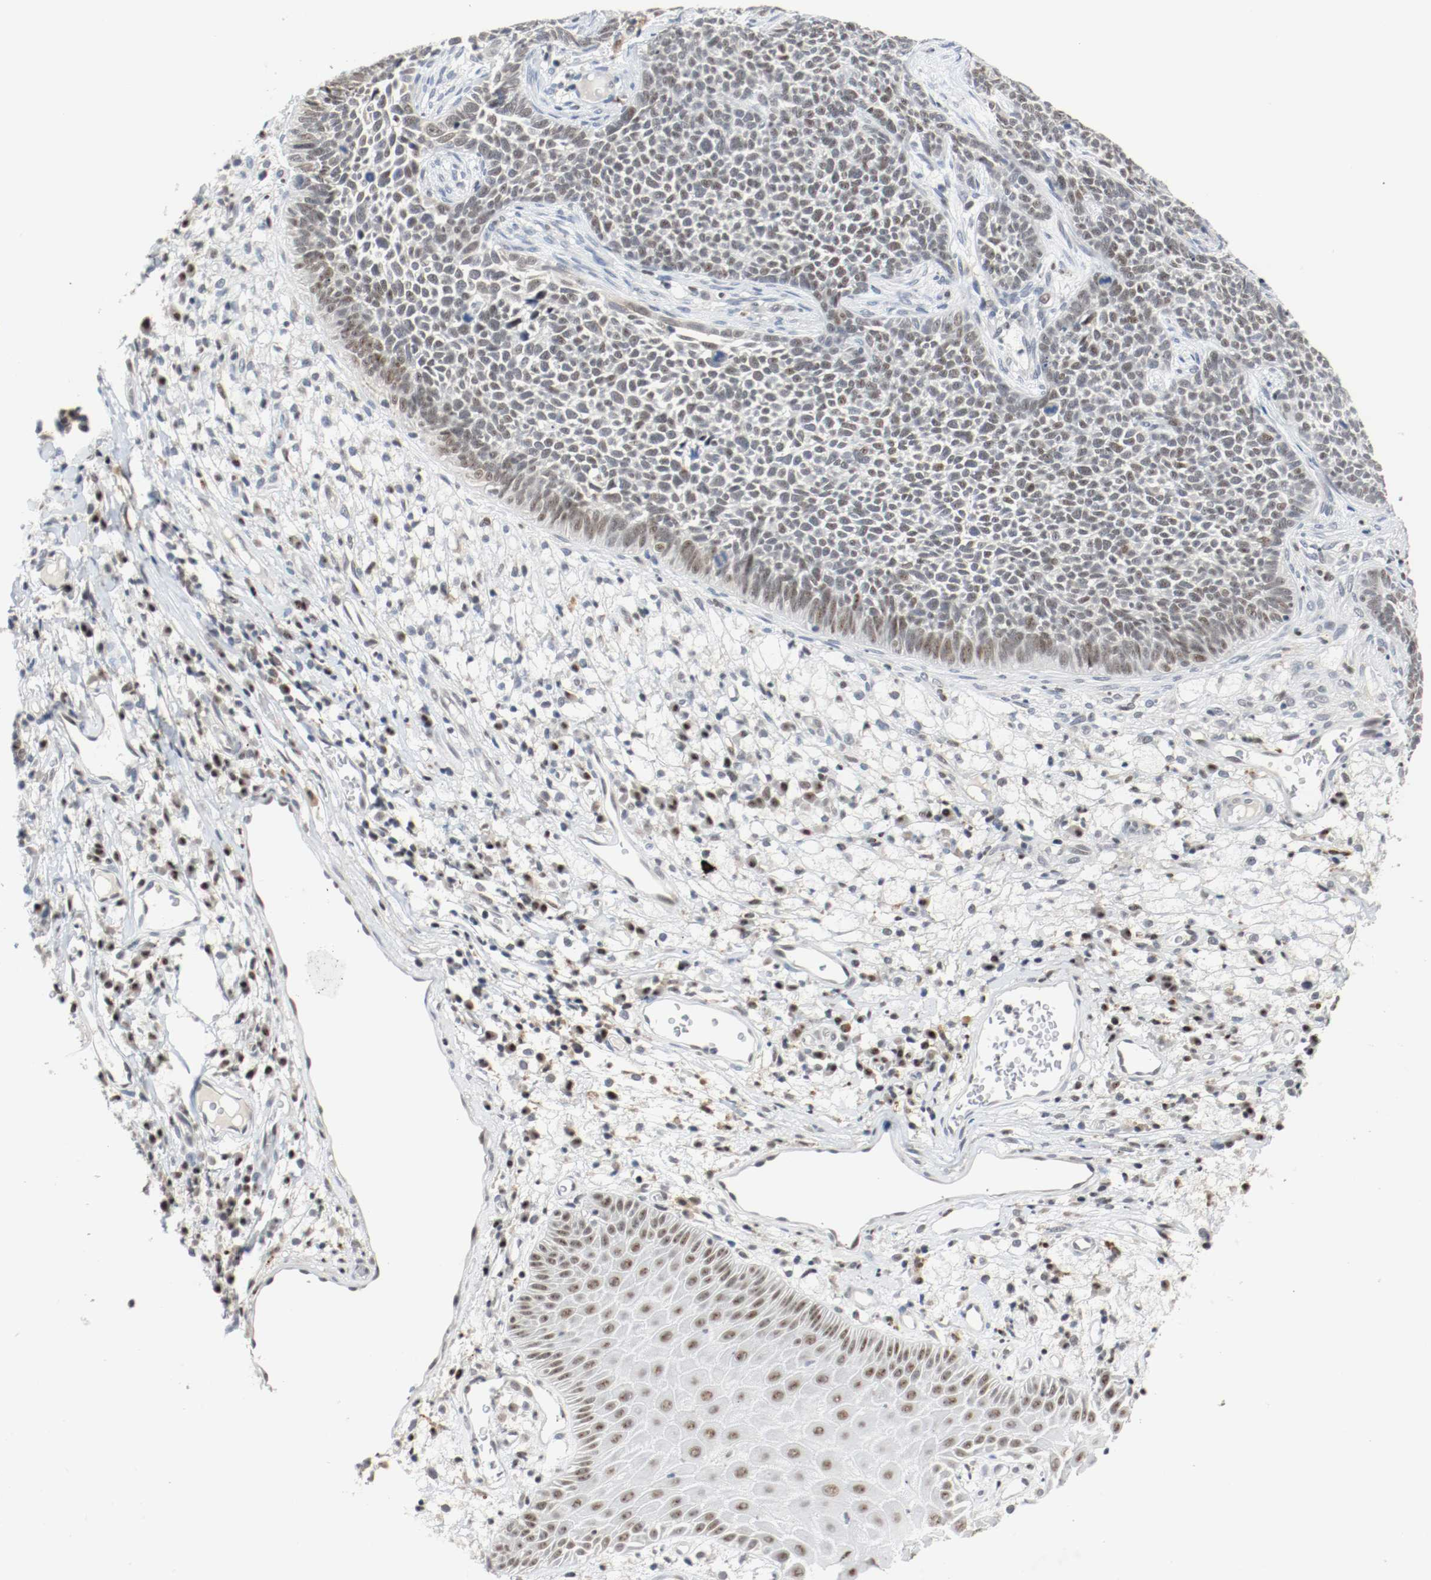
{"staining": {"intensity": "weak", "quantity": "25%-75%", "location": "nuclear"}, "tissue": "skin cancer", "cell_type": "Tumor cells", "image_type": "cancer", "snomed": [{"axis": "morphology", "description": "Basal cell carcinoma"}, {"axis": "topography", "description": "Skin"}], "caption": "Weak nuclear expression for a protein is appreciated in approximately 25%-75% of tumor cells of skin cancer using immunohistochemistry.", "gene": "ASH1L", "patient": {"sex": "female", "age": 84}}